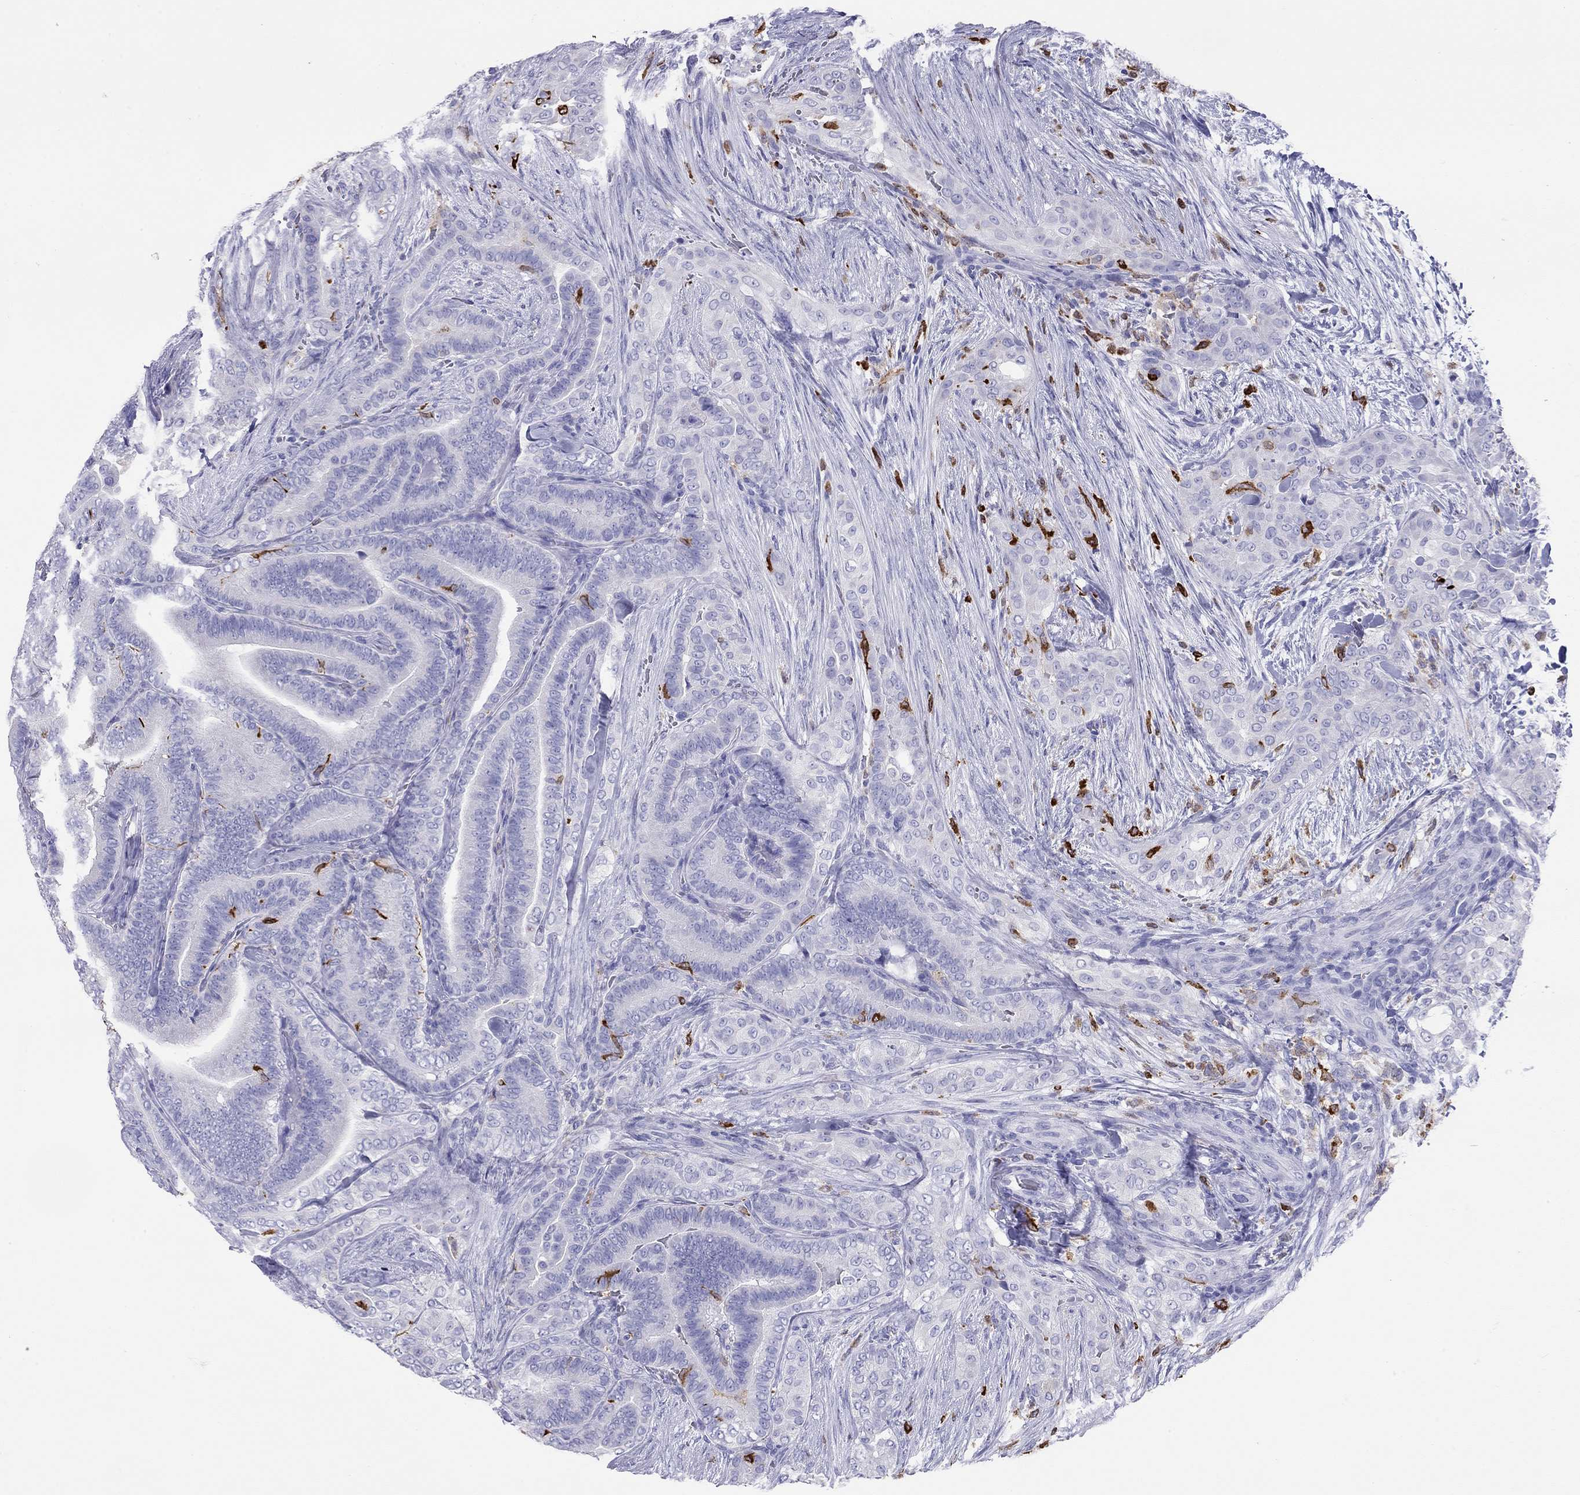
{"staining": {"intensity": "negative", "quantity": "none", "location": "none"}, "tissue": "thyroid cancer", "cell_type": "Tumor cells", "image_type": "cancer", "snomed": [{"axis": "morphology", "description": "Papillary adenocarcinoma, NOS"}, {"axis": "topography", "description": "Thyroid gland"}], "caption": "DAB (3,3'-diaminobenzidine) immunohistochemical staining of thyroid cancer reveals no significant positivity in tumor cells. (DAB (3,3'-diaminobenzidine) IHC visualized using brightfield microscopy, high magnification).", "gene": "HLA-DQB2", "patient": {"sex": "male", "age": 61}}